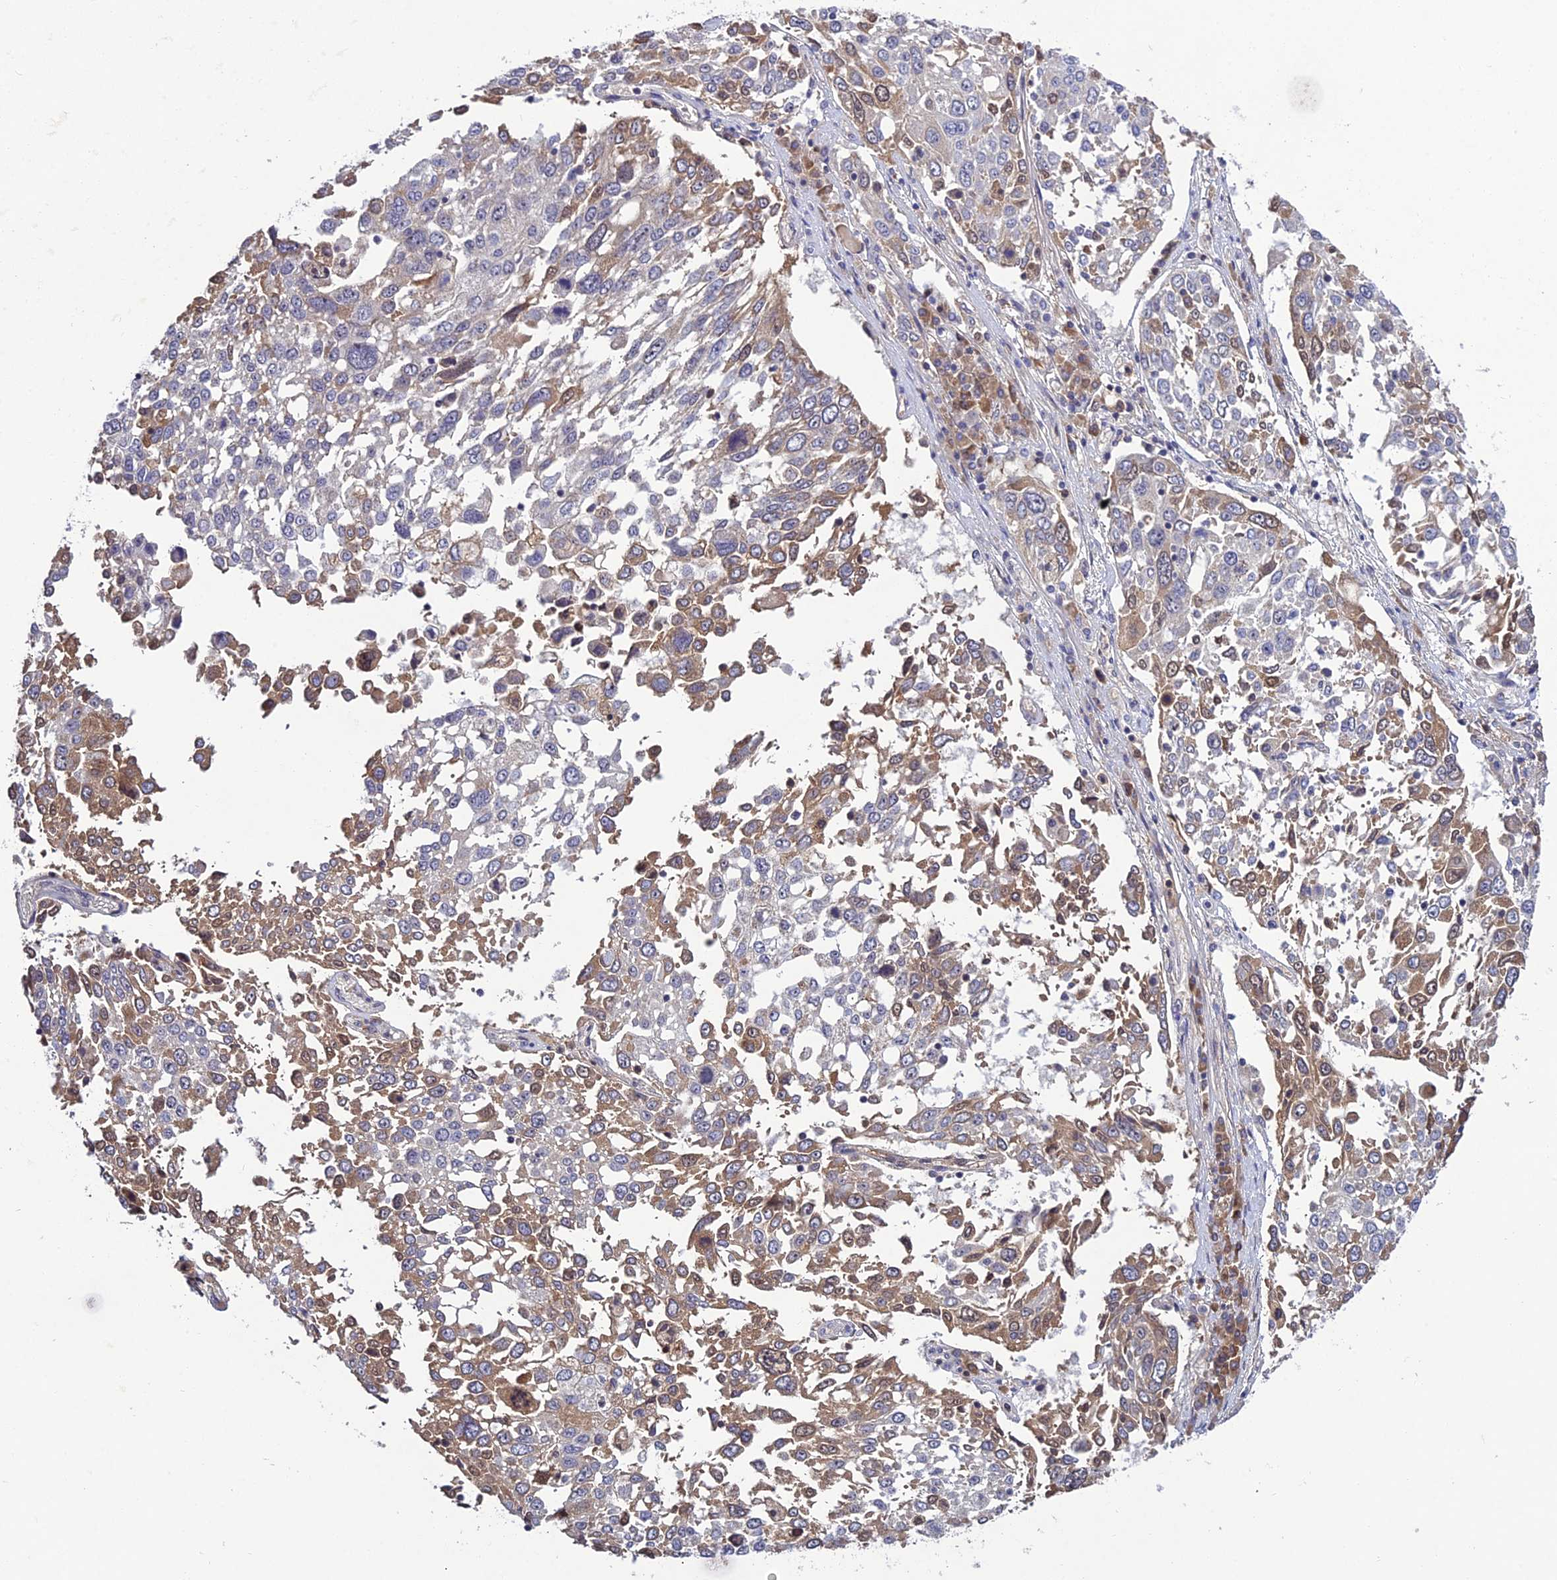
{"staining": {"intensity": "weak", "quantity": "<25%", "location": "cytoplasmic/membranous"}, "tissue": "lung cancer", "cell_type": "Tumor cells", "image_type": "cancer", "snomed": [{"axis": "morphology", "description": "Squamous cell carcinoma, NOS"}, {"axis": "topography", "description": "Lung"}], "caption": "High magnification brightfield microscopy of lung cancer (squamous cell carcinoma) stained with DAB (brown) and counterstained with hematoxylin (blue): tumor cells show no significant staining.", "gene": "CHST5", "patient": {"sex": "male", "age": 65}}